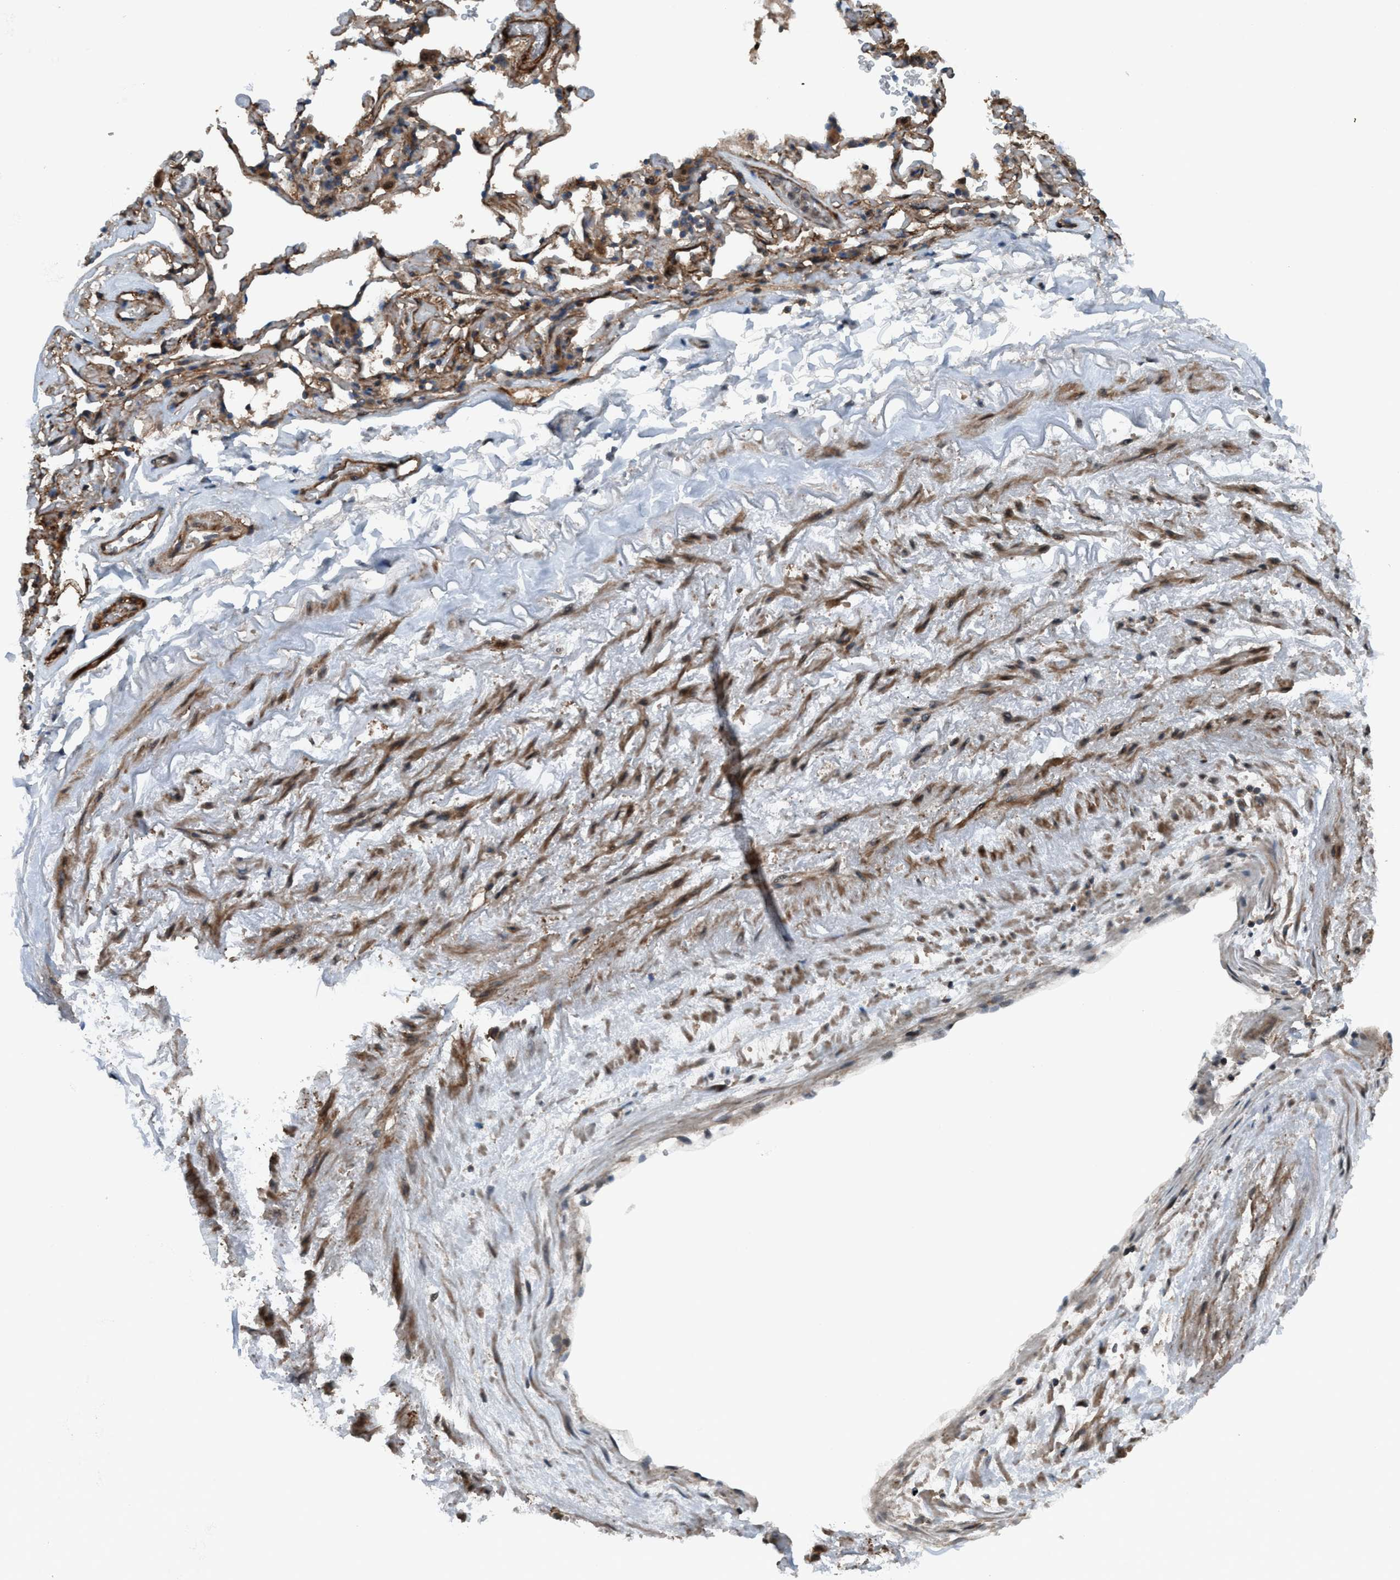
{"staining": {"intensity": "moderate", "quantity": ">75%", "location": "cytoplasmic/membranous"}, "tissue": "adipose tissue", "cell_type": "Adipocytes", "image_type": "normal", "snomed": [{"axis": "morphology", "description": "Normal tissue, NOS"}, {"axis": "topography", "description": "Cartilage tissue"}, {"axis": "topography", "description": "Lung"}], "caption": "IHC of benign human adipose tissue displays medium levels of moderate cytoplasmic/membranous staining in approximately >75% of adipocytes.", "gene": "NISCH", "patient": {"sex": "female", "age": 77}}